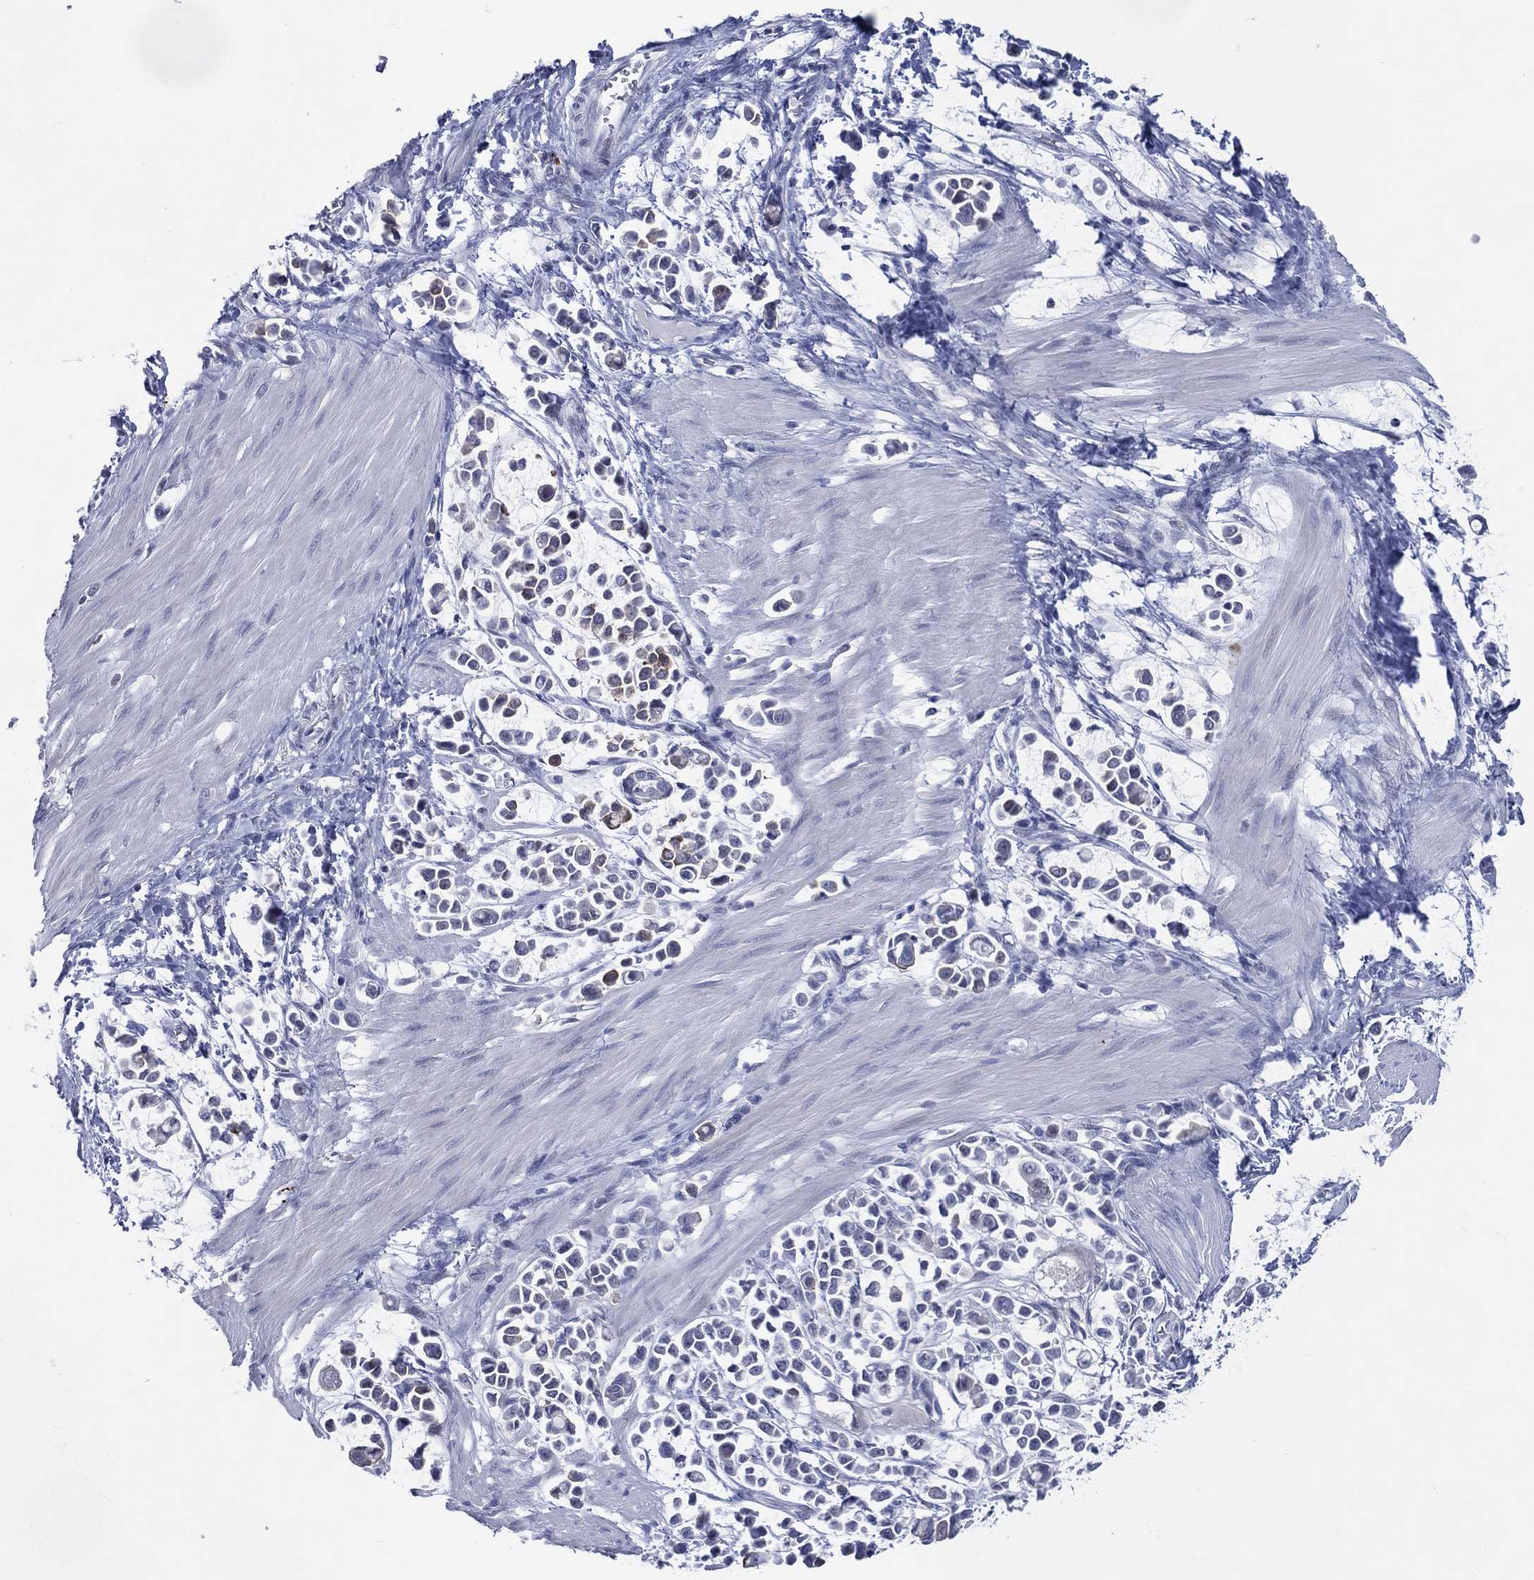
{"staining": {"intensity": "negative", "quantity": "none", "location": "none"}, "tissue": "stomach cancer", "cell_type": "Tumor cells", "image_type": "cancer", "snomed": [{"axis": "morphology", "description": "Adenocarcinoma, NOS"}, {"axis": "topography", "description": "Stomach"}], "caption": "Immunohistochemistry (IHC) of stomach cancer (adenocarcinoma) reveals no positivity in tumor cells. The staining is performed using DAB brown chromogen with nuclei counter-stained in using hematoxylin.", "gene": "CFAP58", "patient": {"sex": "male", "age": 82}}